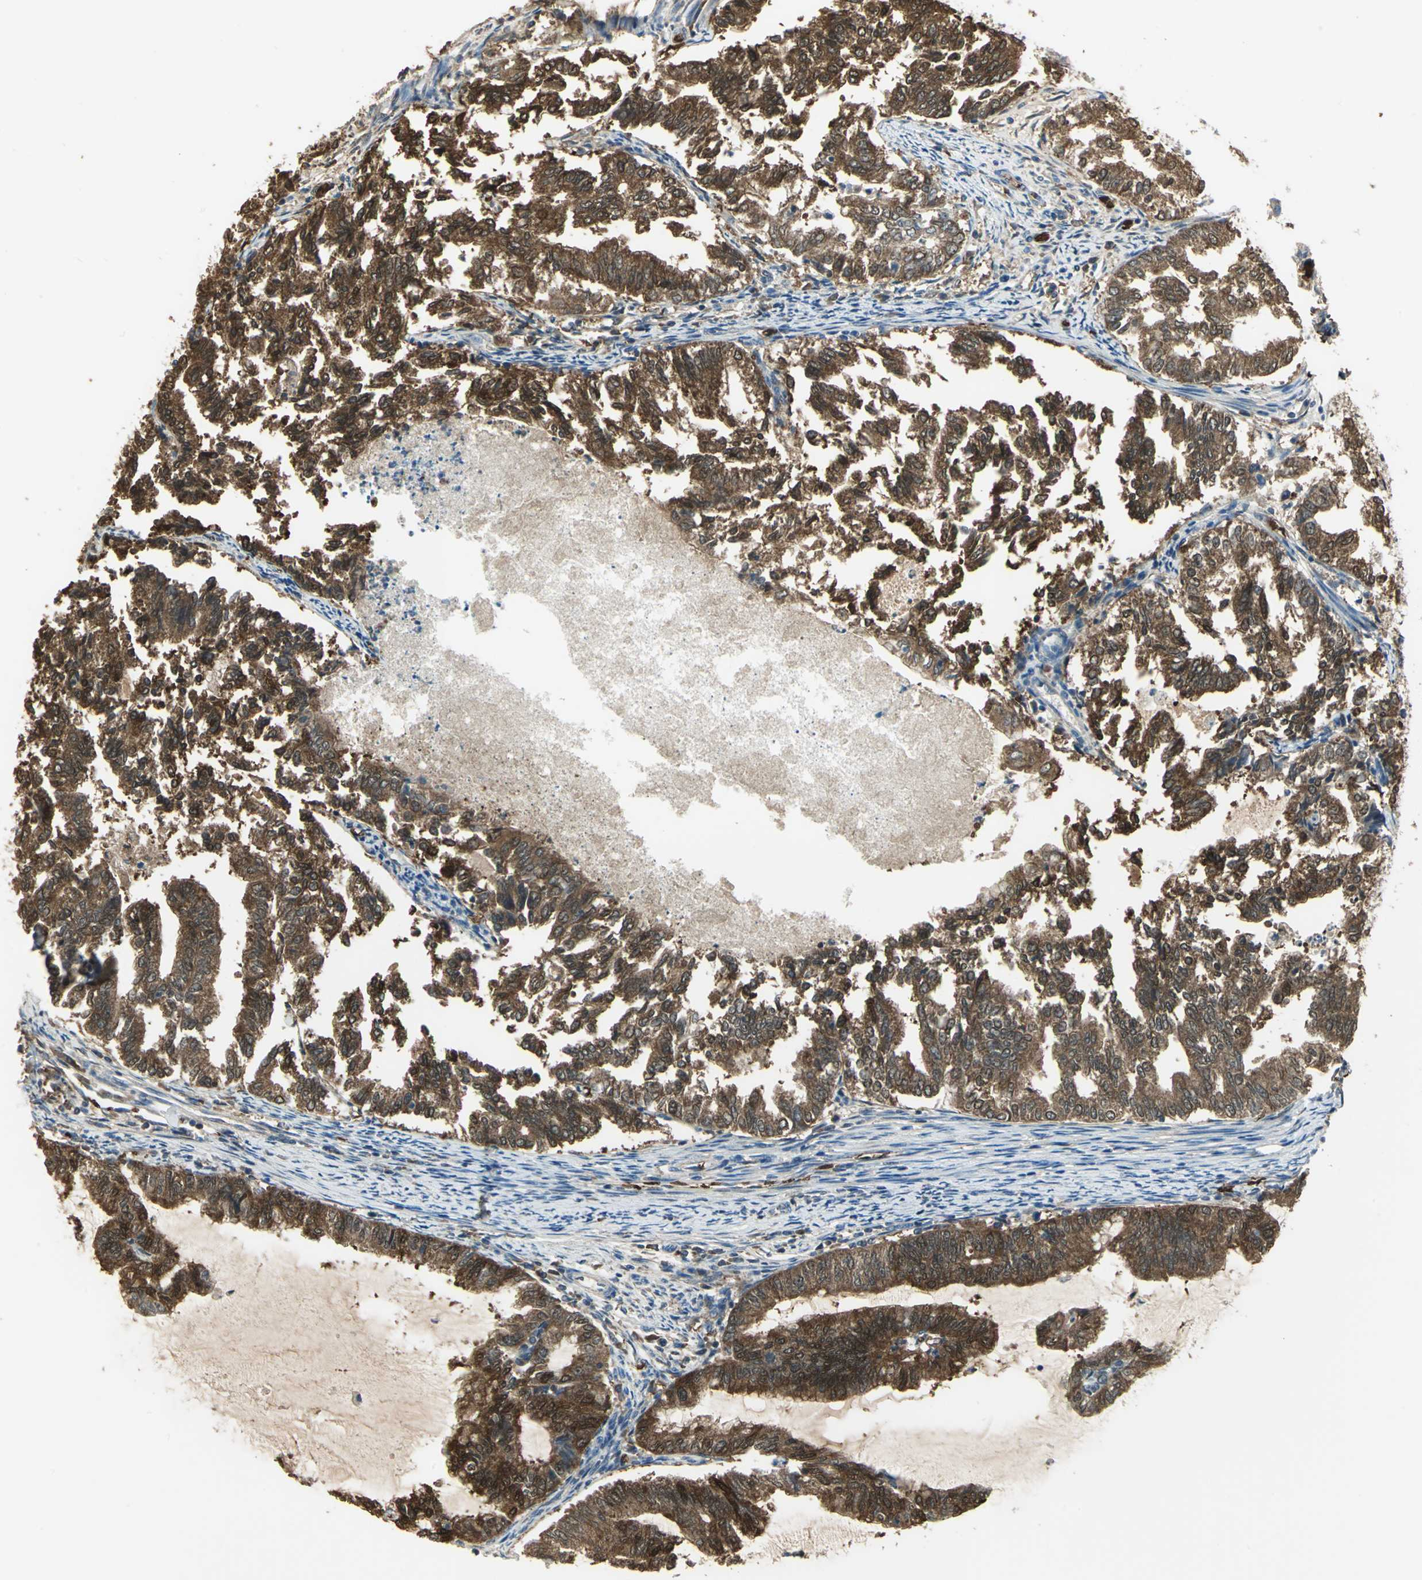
{"staining": {"intensity": "strong", "quantity": ">75%", "location": "cytoplasmic/membranous,nuclear"}, "tissue": "endometrial cancer", "cell_type": "Tumor cells", "image_type": "cancer", "snomed": [{"axis": "morphology", "description": "Adenocarcinoma, NOS"}, {"axis": "topography", "description": "Endometrium"}], "caption": "This photomicrograph displays immunohistochemistry (IHC) staining of endometrial cancer, with high strong cytoplasmic/membranous and nuclear expression in about >75% of tumor cells.", "gene": "DDAH1", "patient": {"sex": "female", "age": 79}}